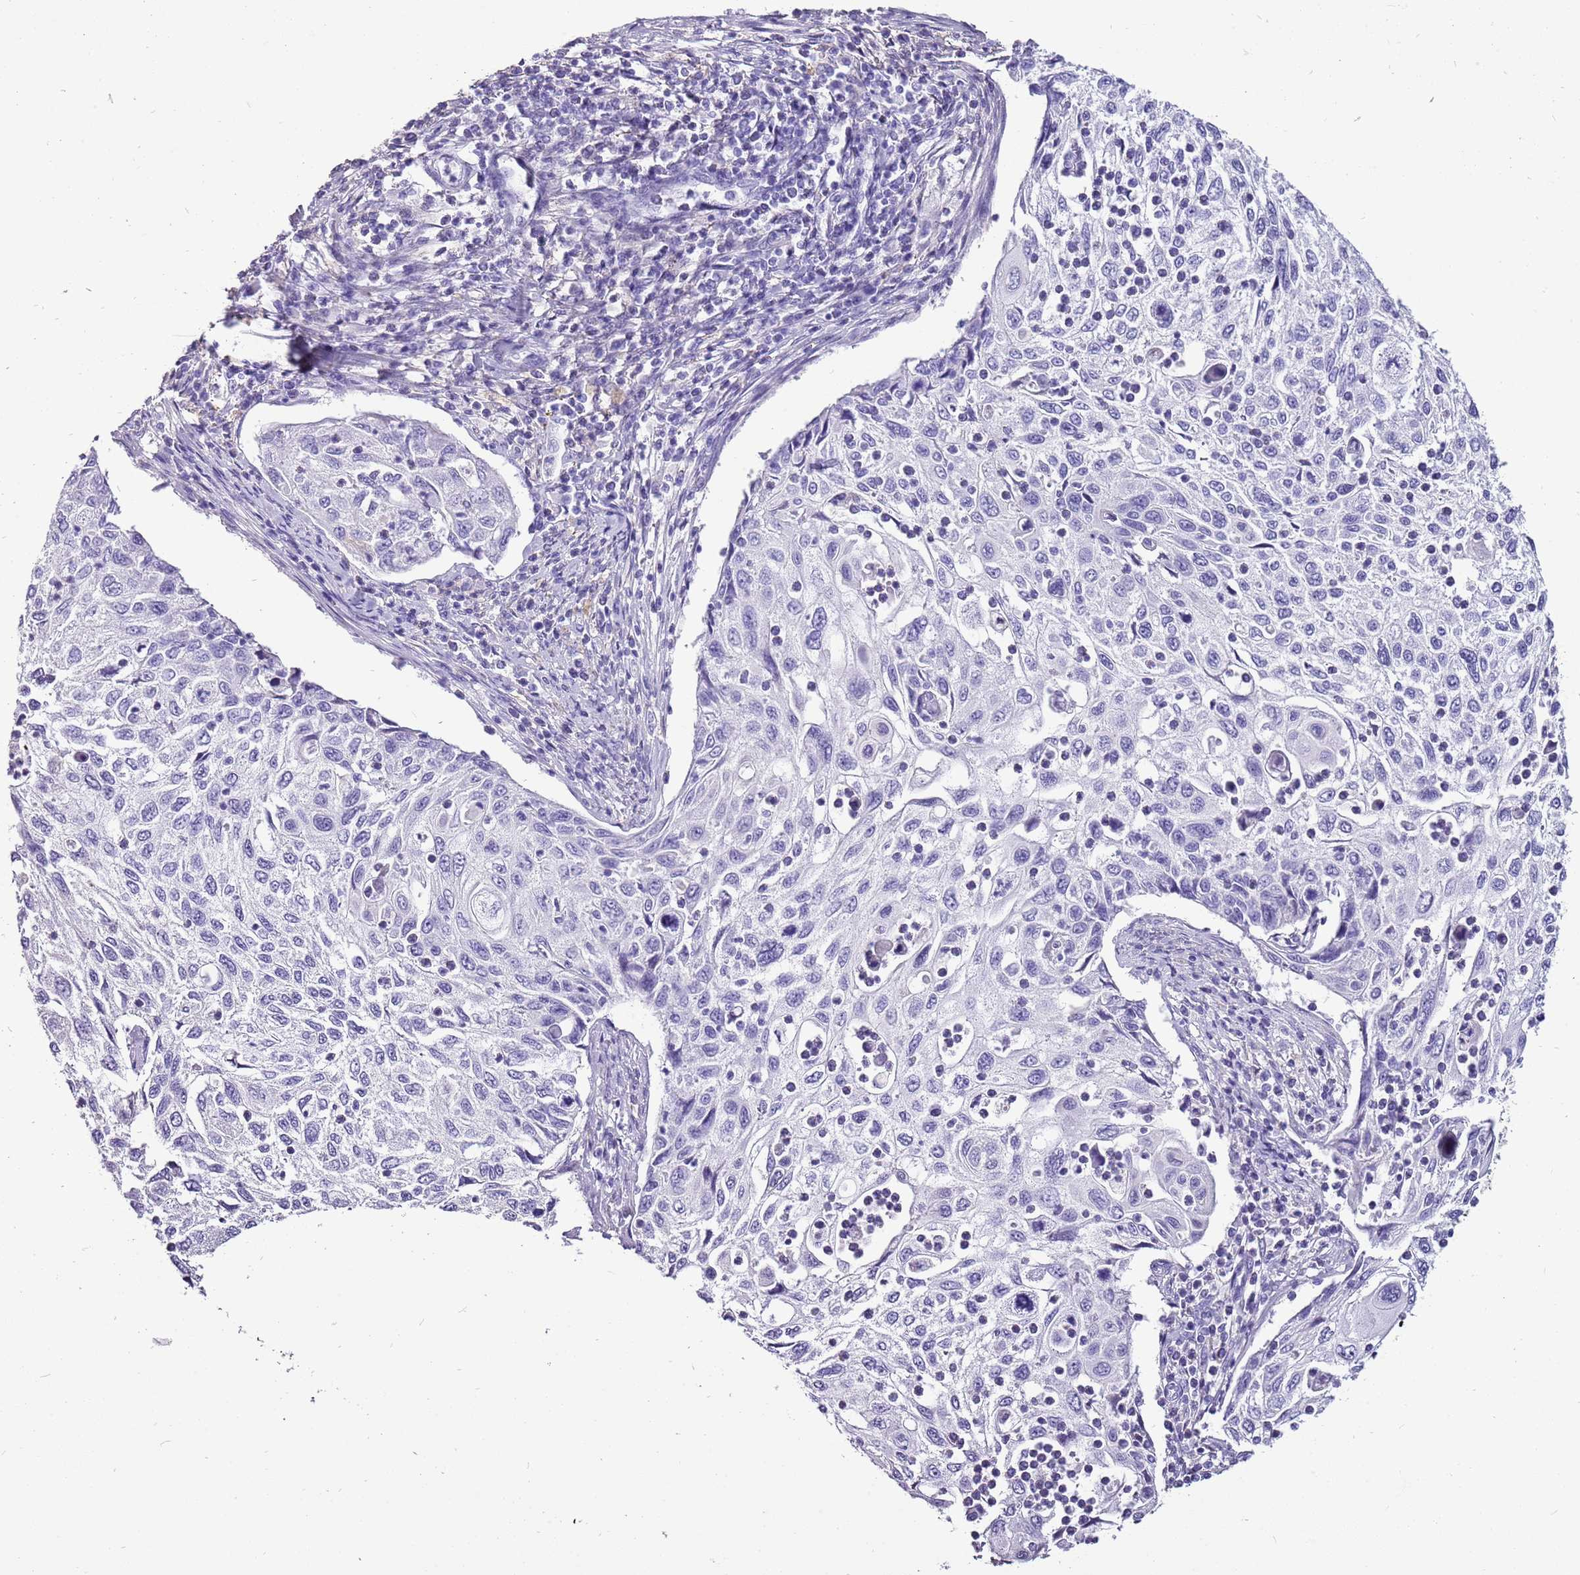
{"staining": {"intensity": "negative", "quantity": "none", "location": "none"}, "tissue": "cervical cancer", "cell_type": "Tumor cells", "image_type": "cancer", "snomed": [{"axis": "morphology", "description": "Squamous cell carcinoma, NOS"}, {"axis": "topography", "description": "Cervix"}], "caption": "A high-resolution image shows IHC staining of squamous cell carcinoma (cervical), which exhibits no significant positivity in tumor cells. Nuclei are stained in blue.", "gene": "ACSS3", "patient": {"sex": "female", "age": 70}}